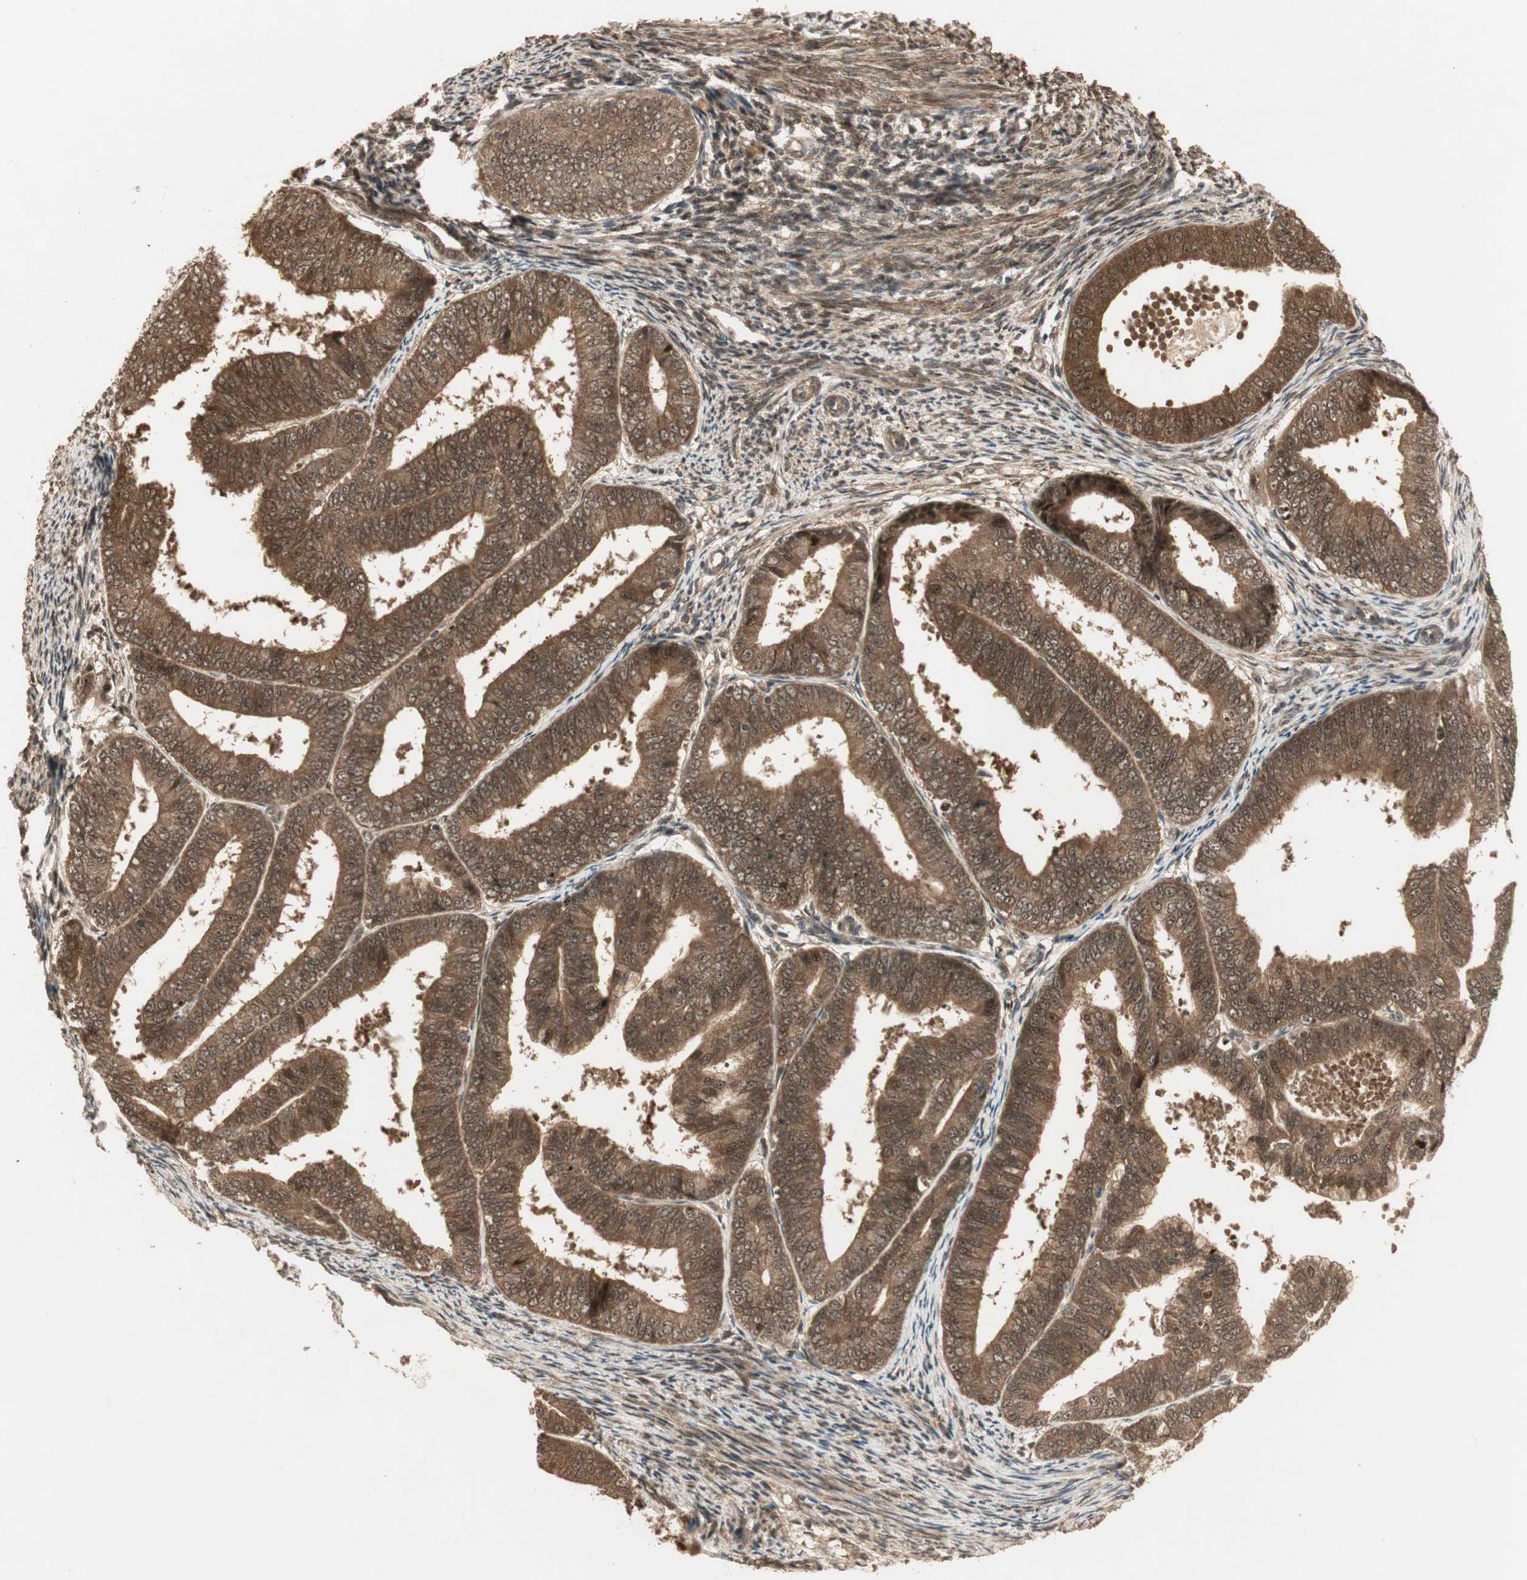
{"staining": {"intensity": "strong", "quantity": ">75%", "location": "cytoplasmic/membranous,nuclear"}, "tissue": "endometrial cancer", "cell_type": "Tumor cells", "image_type": "cancer", "snomed": [{"axis": "morphology", "description": "Adenocarcinoma, NOS"}, {"axis": "topography", "description": "Endometrium"}], "caption": "High-magnification brightfield microscopy of endometrial cancer (adenocarcinoma) stained with DAB (brown) and counterstained with hematoxylin (blue). tumor cells exhibit strong cytoplasmic/membranous and nuclear expression is appreciated in approximately>75% of cells.", "gene": "ZSCAN31", "patient": {"sex": "female", "age": 63}}